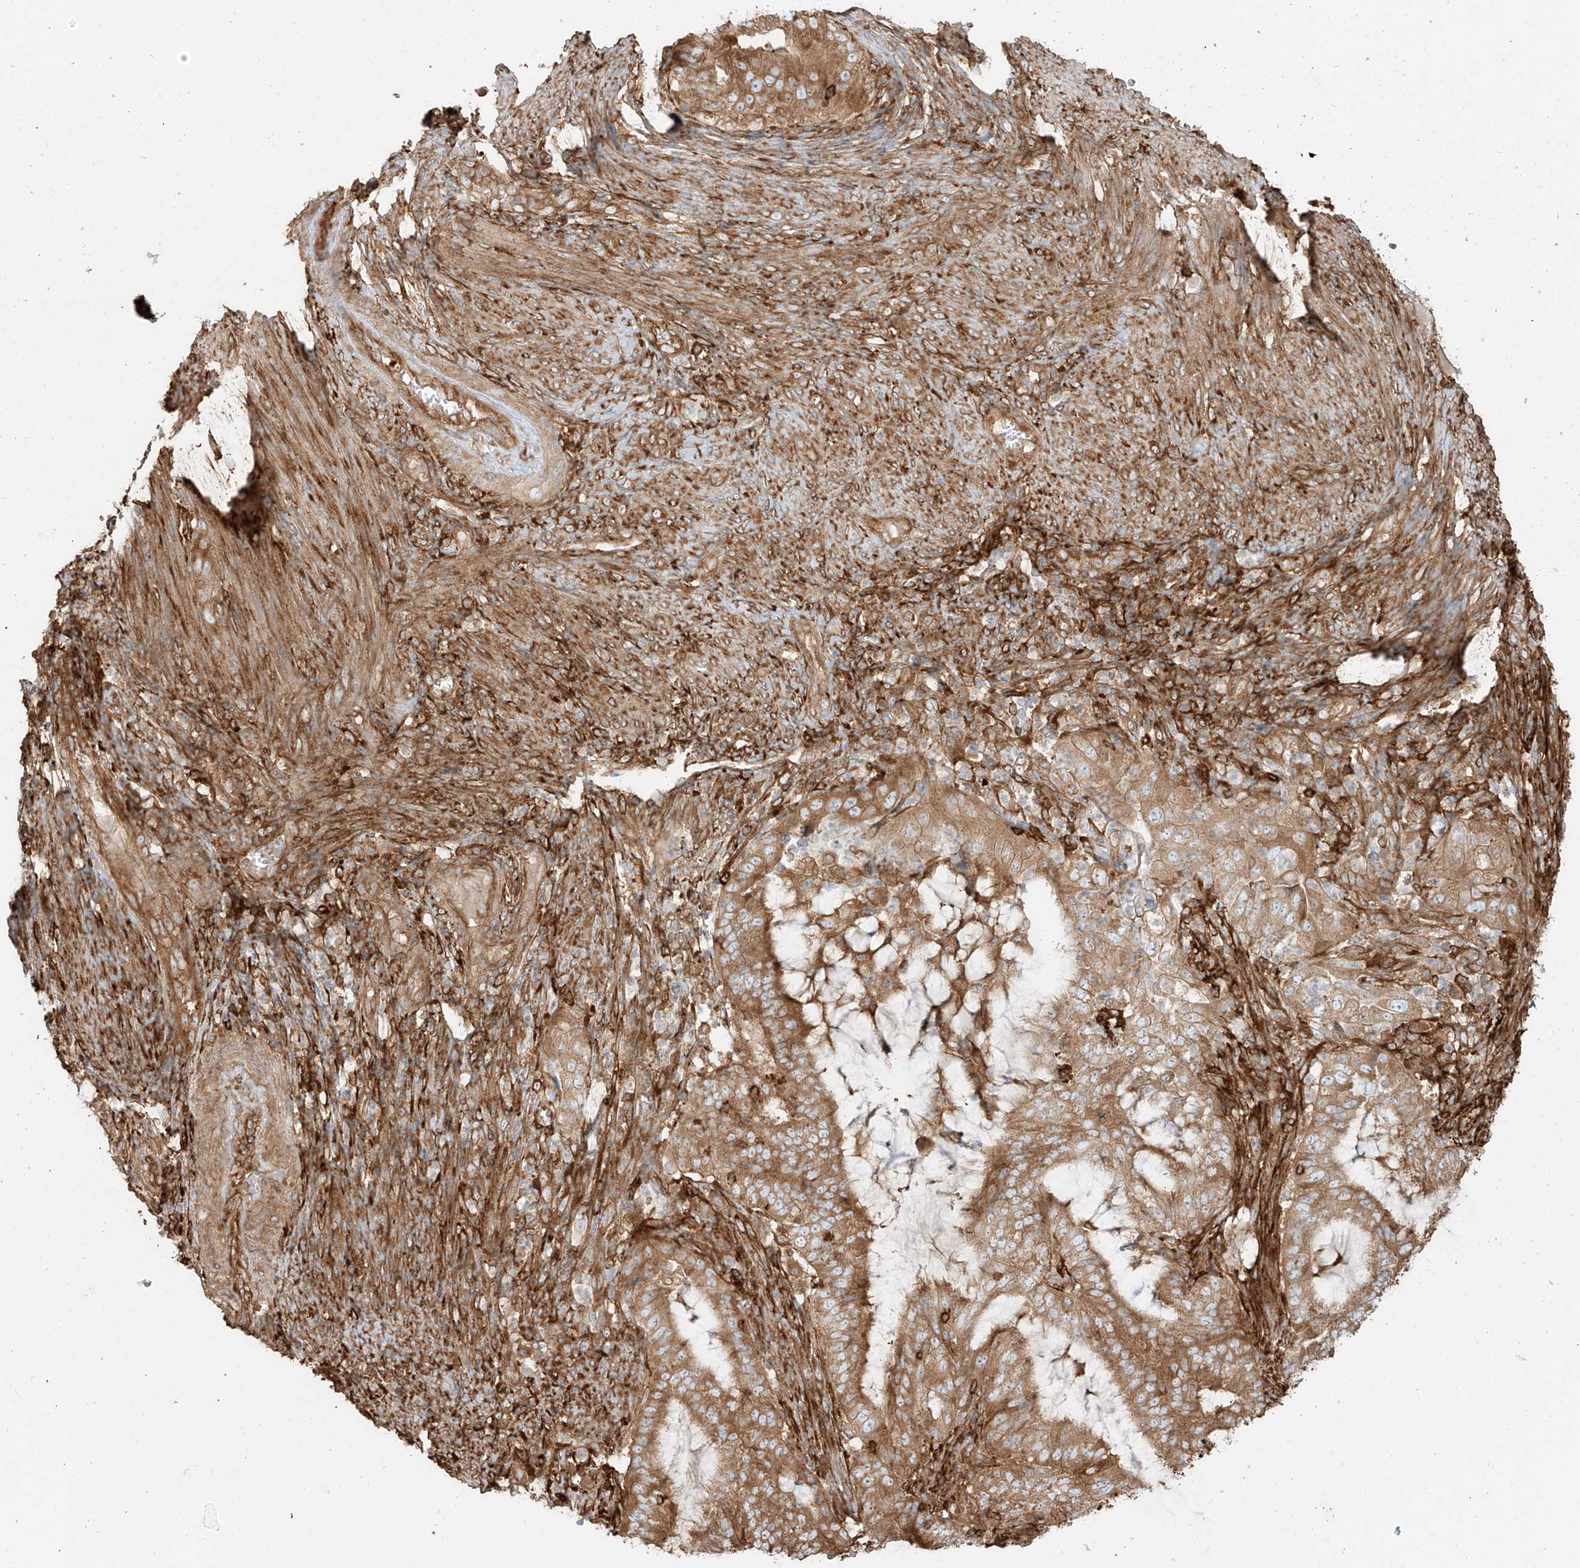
{"staining": {"intensity": "moderate", "quantity": ">75%", "location": "cytoplasmic/membranous"}, "tissue": "endometrial cancer", "cell_type": "Tumor cells", "image_type": "cancer", "snomed": [{"axis": "morphology", "description": "Adenocarcinoma, NOS"}, {"axis": "topography", "description": "Endometrium"}], "caption": "Brown immunohistochemical staining in human endometrial cancer (adenocarcinoma) reveals moderate cytoplasmic/membranous positivity in approximately >75% of tumor cells.", "gene": "SNX9", "patient": {"sex": "female", "age": 51}}